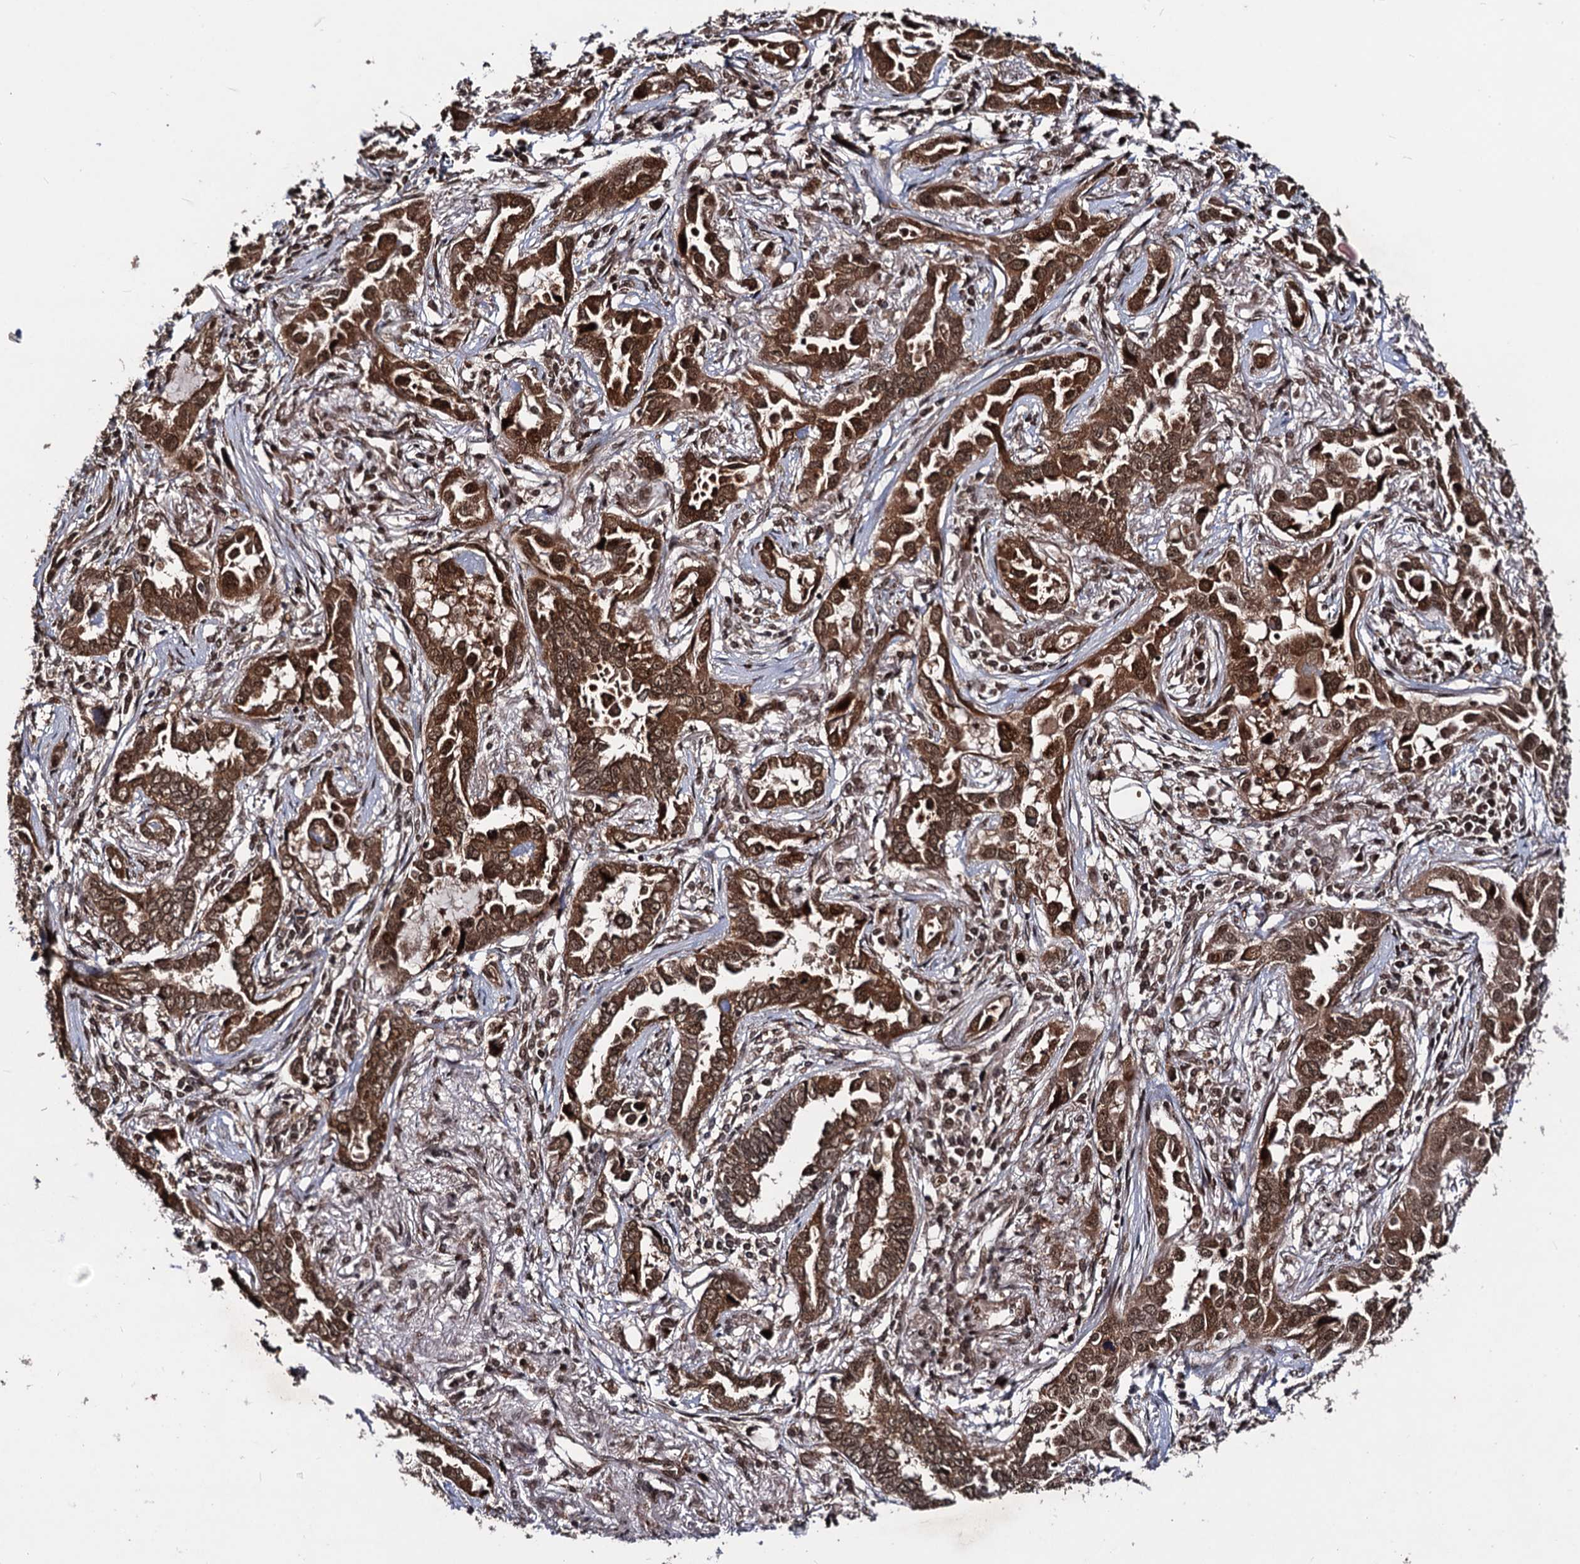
{"staining": {"intensity": "moderate", "quantity": ">75%", "location": "cytoplasmic/membranous,nuclear"}, "tissue": "lung cancer", "cell_type": "Tumor cells", "image_type": "cancer", "snomed": [{"axis": "morphology", "description": "Adenocarcinoma, NOS"}, {"axis": "topography", "description": "Lung"}], "caption": "The histopathology image shows a brown stain indicating the presence of a protein in the cytoplasmic/membranous and nuclear of tumor cells in lung cancer. The protein is stained brown, and the nuclei are stained in blue (DAB IHC with brightfield microscopy, high magnification).", "gene": "SFSWAP", "patient": {"sex": "female", "age": 76}}